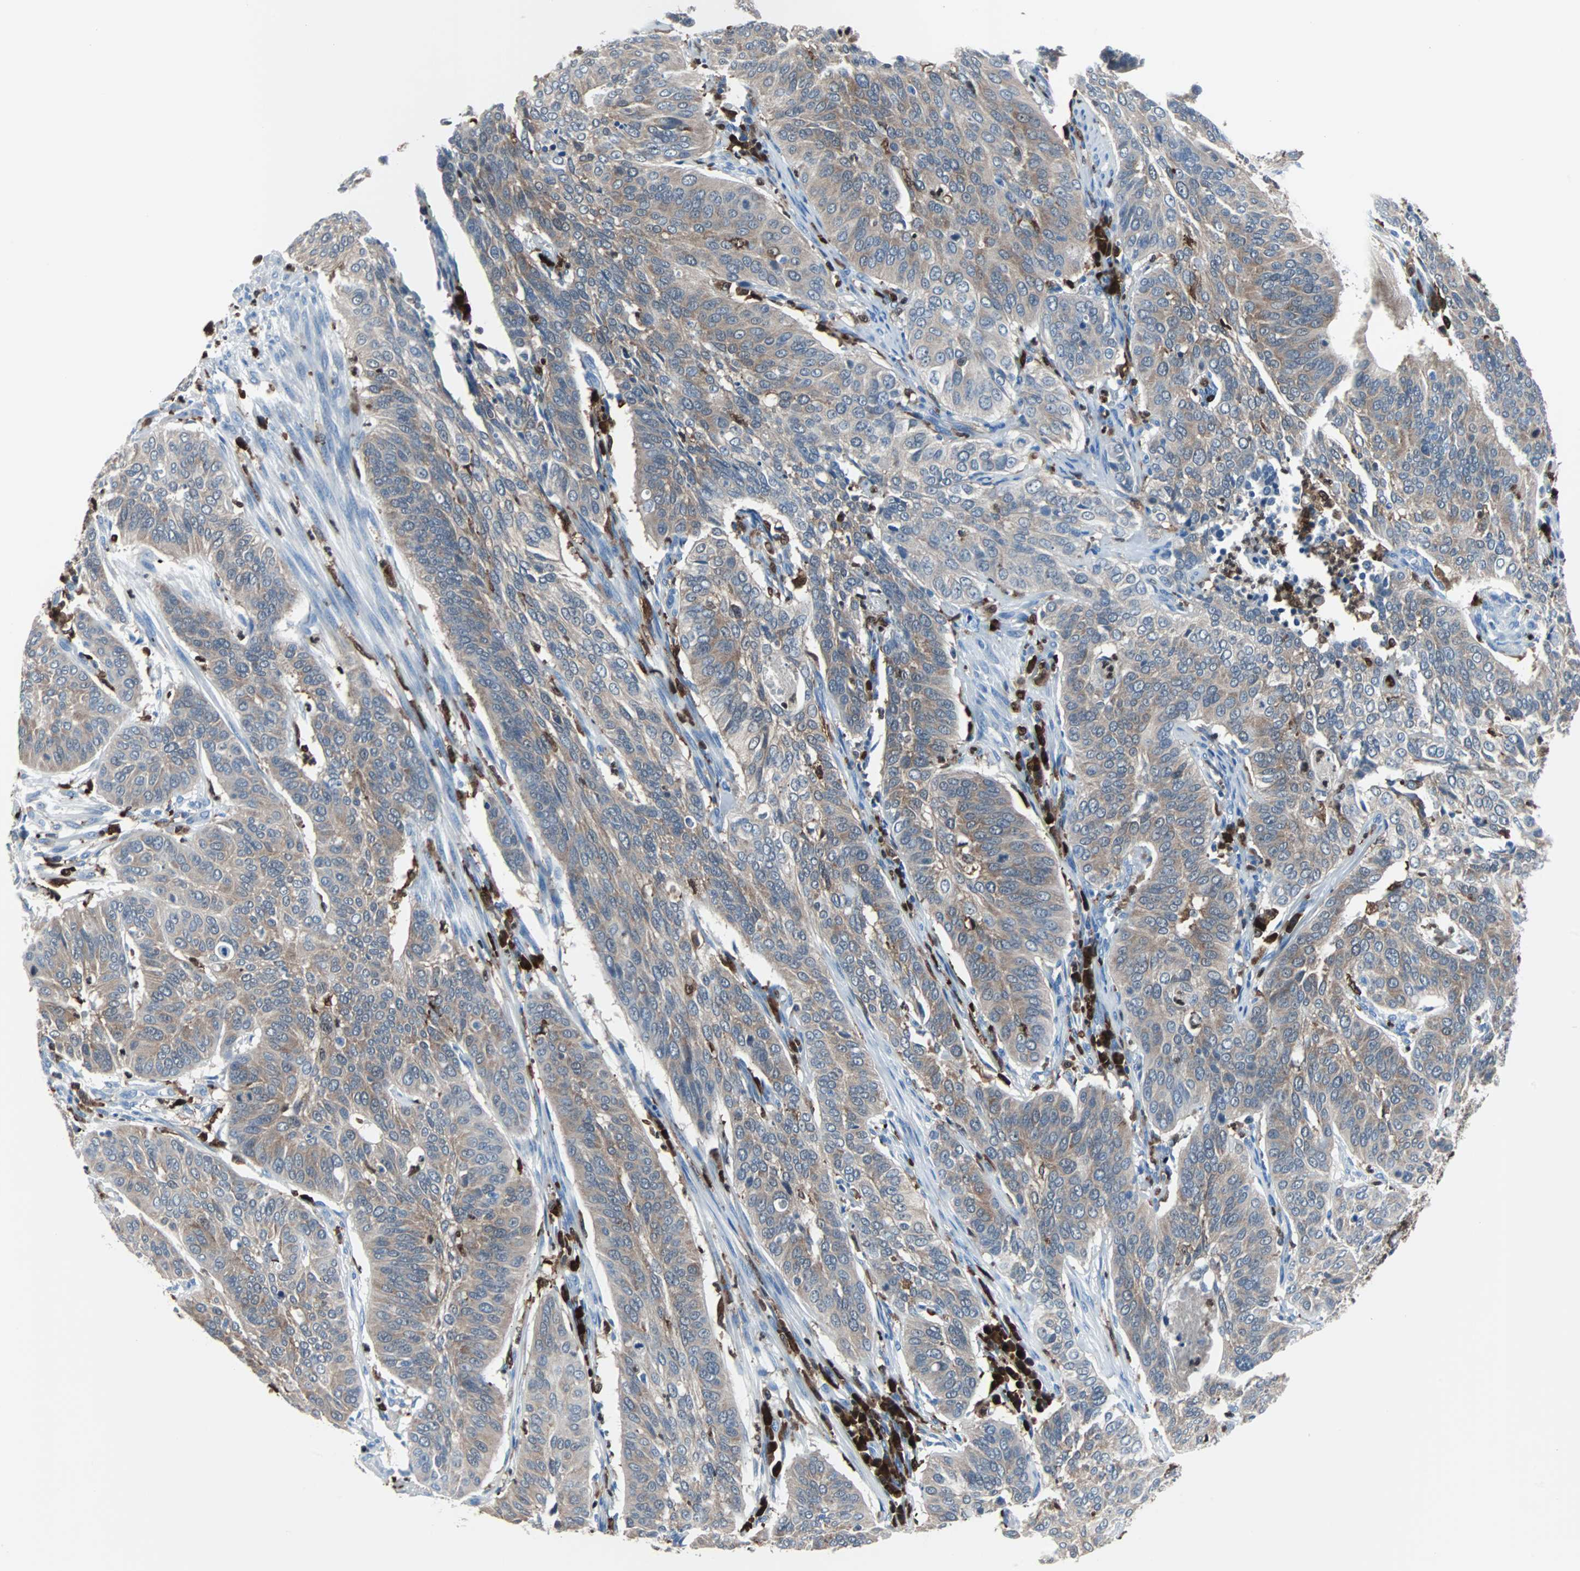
{"staining": {"intensity": "moderate", "quantity": "25%-75%", "location": "cytoplasmic/membranous"}, "tissue": "cervical cancer", "cell_type": "Tumor cells", "image_type": "cancer", "snomed": [{"axis": "morphology", "description": "Squamous cell carcinoma, NOS"}, {"axis": "topography", "description": "Cervix"}], "caption": "A histopathology image showing moderate cytoplasmic/membranous positivity in about 25%-75% of tumor cells in cervical cancer, as visualized by brown immunohistochemical staining.", "gene": "SYK", "patient": {"sex": "female", "age": 39}}